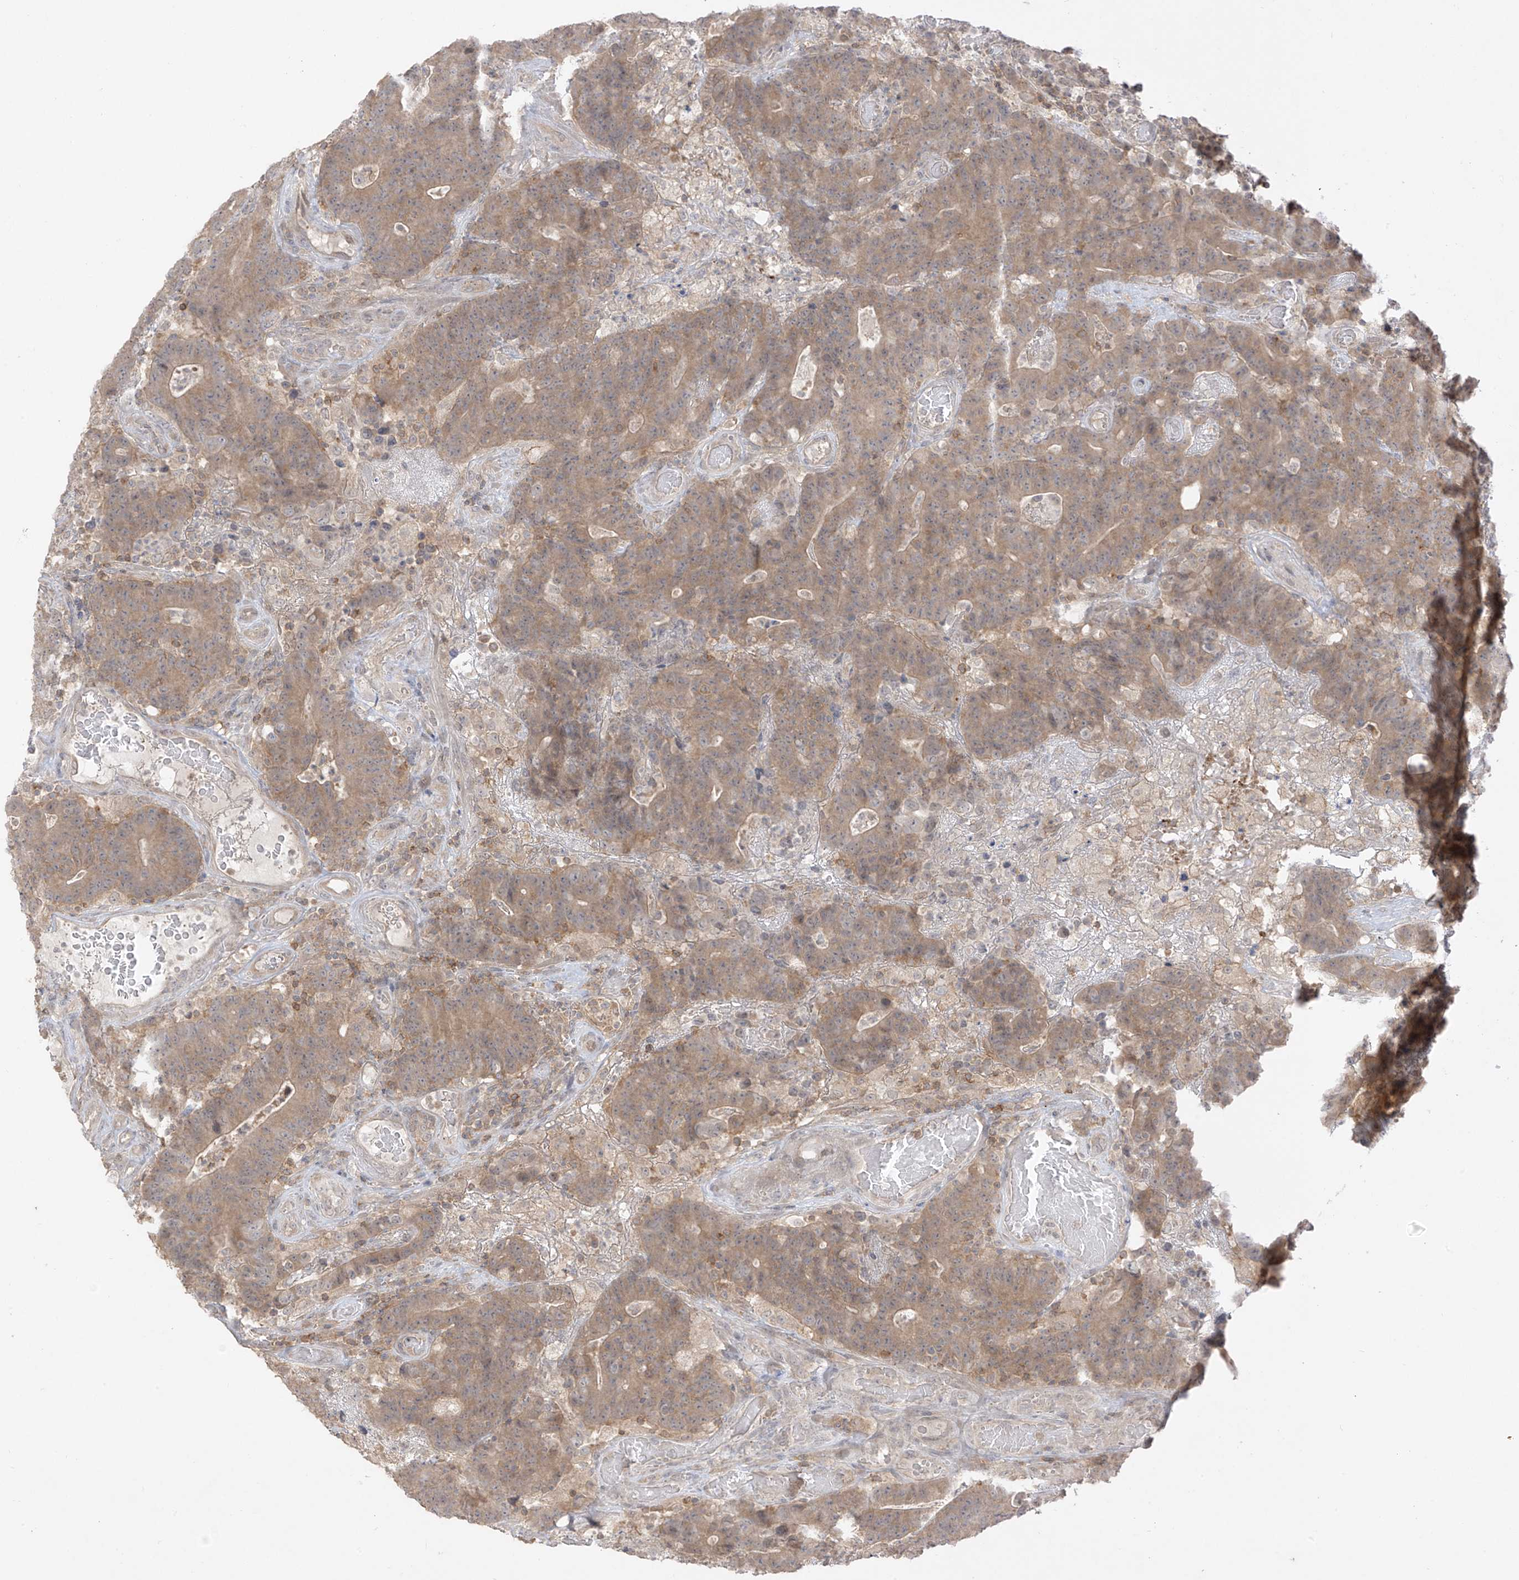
{"staining": {"intensity": "moderate", "quantity": ">75%", "location": "cytoplasmic/membranous"}, "tissue": "colorectal cancer", "cell_type": "Tumor cells", "image_type": "cancer", "snomed": [{"axis": "morphology", "description": "Normal tissue, NOS"}, {"axis": "morphology", "description": "Adenocarcinoma, NOS"}, {"axis": "topography", "description": "Colon"}], "caption": "Immunohistochemical staining of colorectal adenocarcinoma reveals medium levels of moderate cytoplasmic/membranous expression in about >75% of tumor cells. (Stains: DAB in brown, nuclei in blue, Microscopy: brightfield microscopy at high magnification).", "gene": "ANGEL2", "patient": {"sex": "female", "age": 75}}